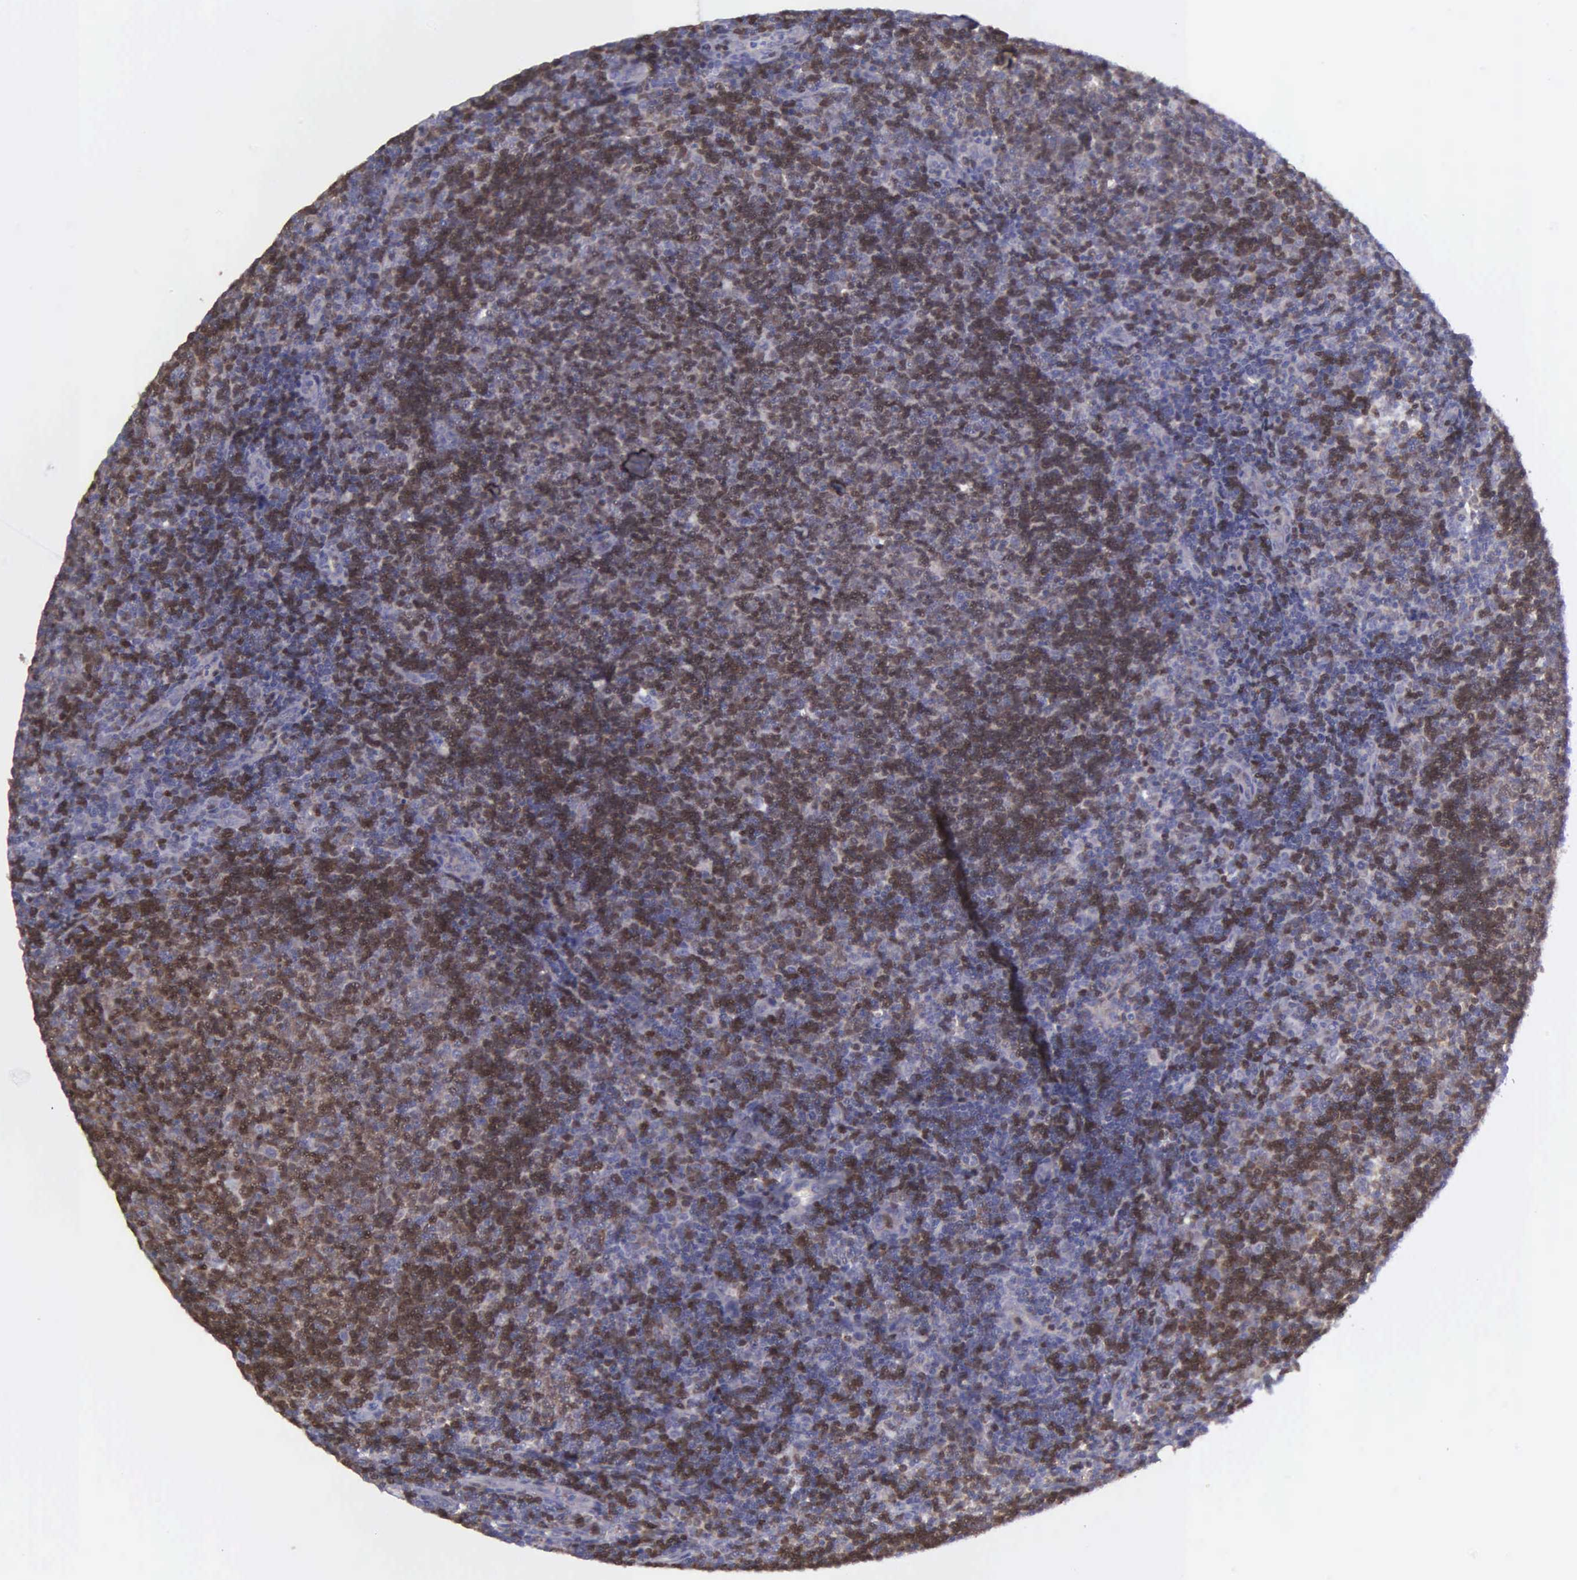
{"staining": {"intensity": "moderate", "quantity": ">75%", "location": "nuclear"}, "tissue": "lymphoma", "cell_type": "Tumor cells", "image_type": "cancer", "snomed": [{"axis": "morphology", "description": "Malignant lymphoma, non-Hodgkin's type, Low grade"}, {"axis": "topography", "description": "Lymph node"}], "caption": "Immunohistochemistry (DAB) staining of lymphoma exhibits moderate nuclear protein expression in about >75% of tumor cells.", "gene": "MICAL3", "patient": {"sex": "male", "age": 49}}